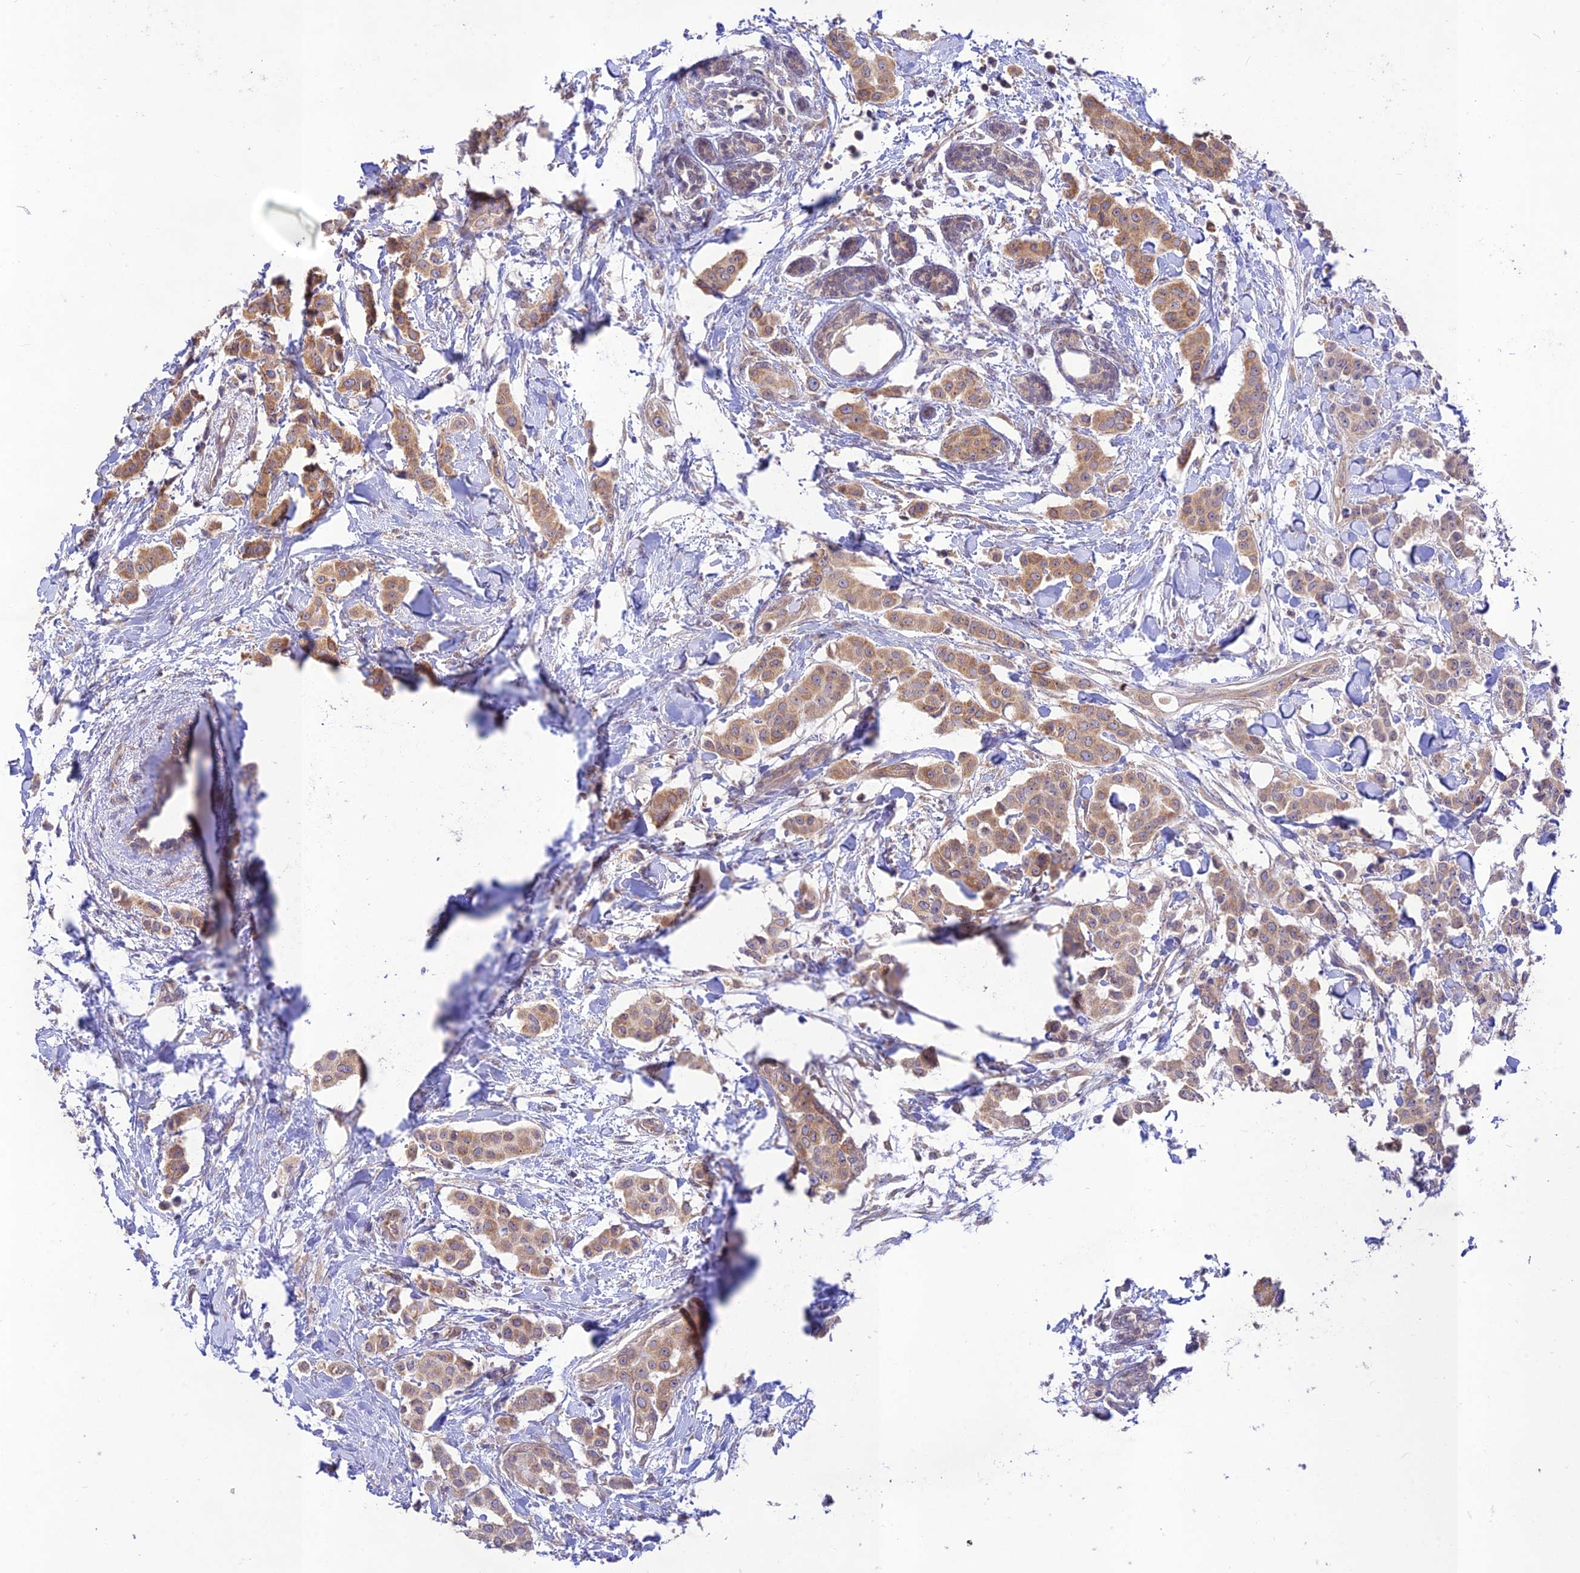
{"staining": {"intensity": "moderate", "quantity": ">75%", "location": "cytoplasmic/membranous"}, "tissue": "breast cancer", "cell_type": "Tumor cells", "image_type": "cancer", "snomed": [{"axis": "morphology", "description": "Duct carcinoma"}, {"axis": "topography", "description": "Breast"}], "caption": "DAB immunohistochemical staining of human breast cancer demonstrates moderate cytoplasmic/membranous protein positivity in about >75% of tumor cells.", "gene": "TMEM259", "patient": {"sex": "female", "age": 40}}